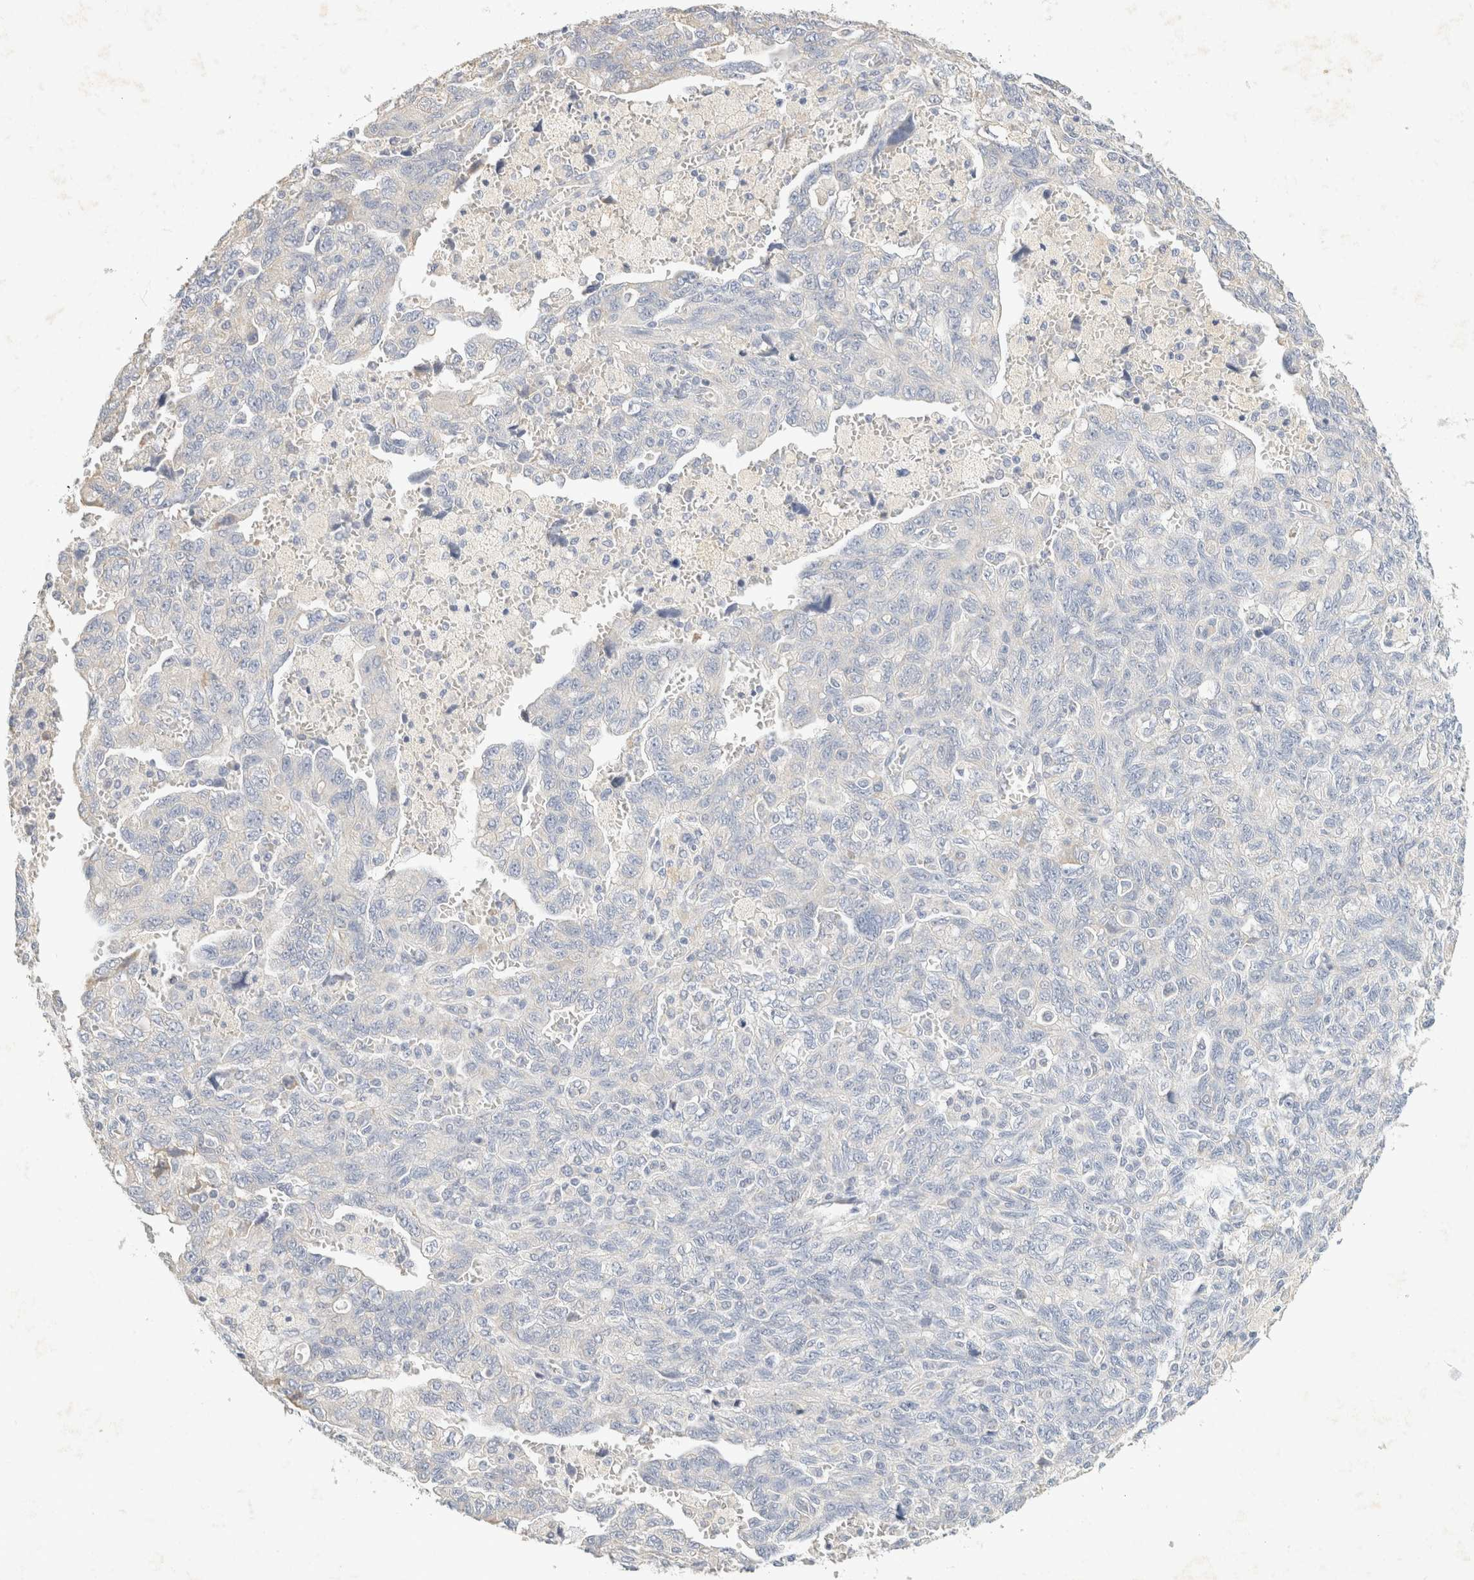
{"staining": {"intensity": "negative", "quantity": "none", "location": "none"}, "tissue": "ovarian cancer", "cell_type": "Tumor cells", "image_type": "cancer", "snomed": [{"axis": "morphology", "description": "Carcinoma, NOS"}, {"axis": "morphology", "description": "Cystadenocarcinoma, serous, NOS"}, {"axis": "topography", "description": "Ovary"}], "caption": "There is no significant staining in tumor cells of ovarian carcinoma.", "gene": "NEFM", "patient": {"sex": "female", "age": 69}}